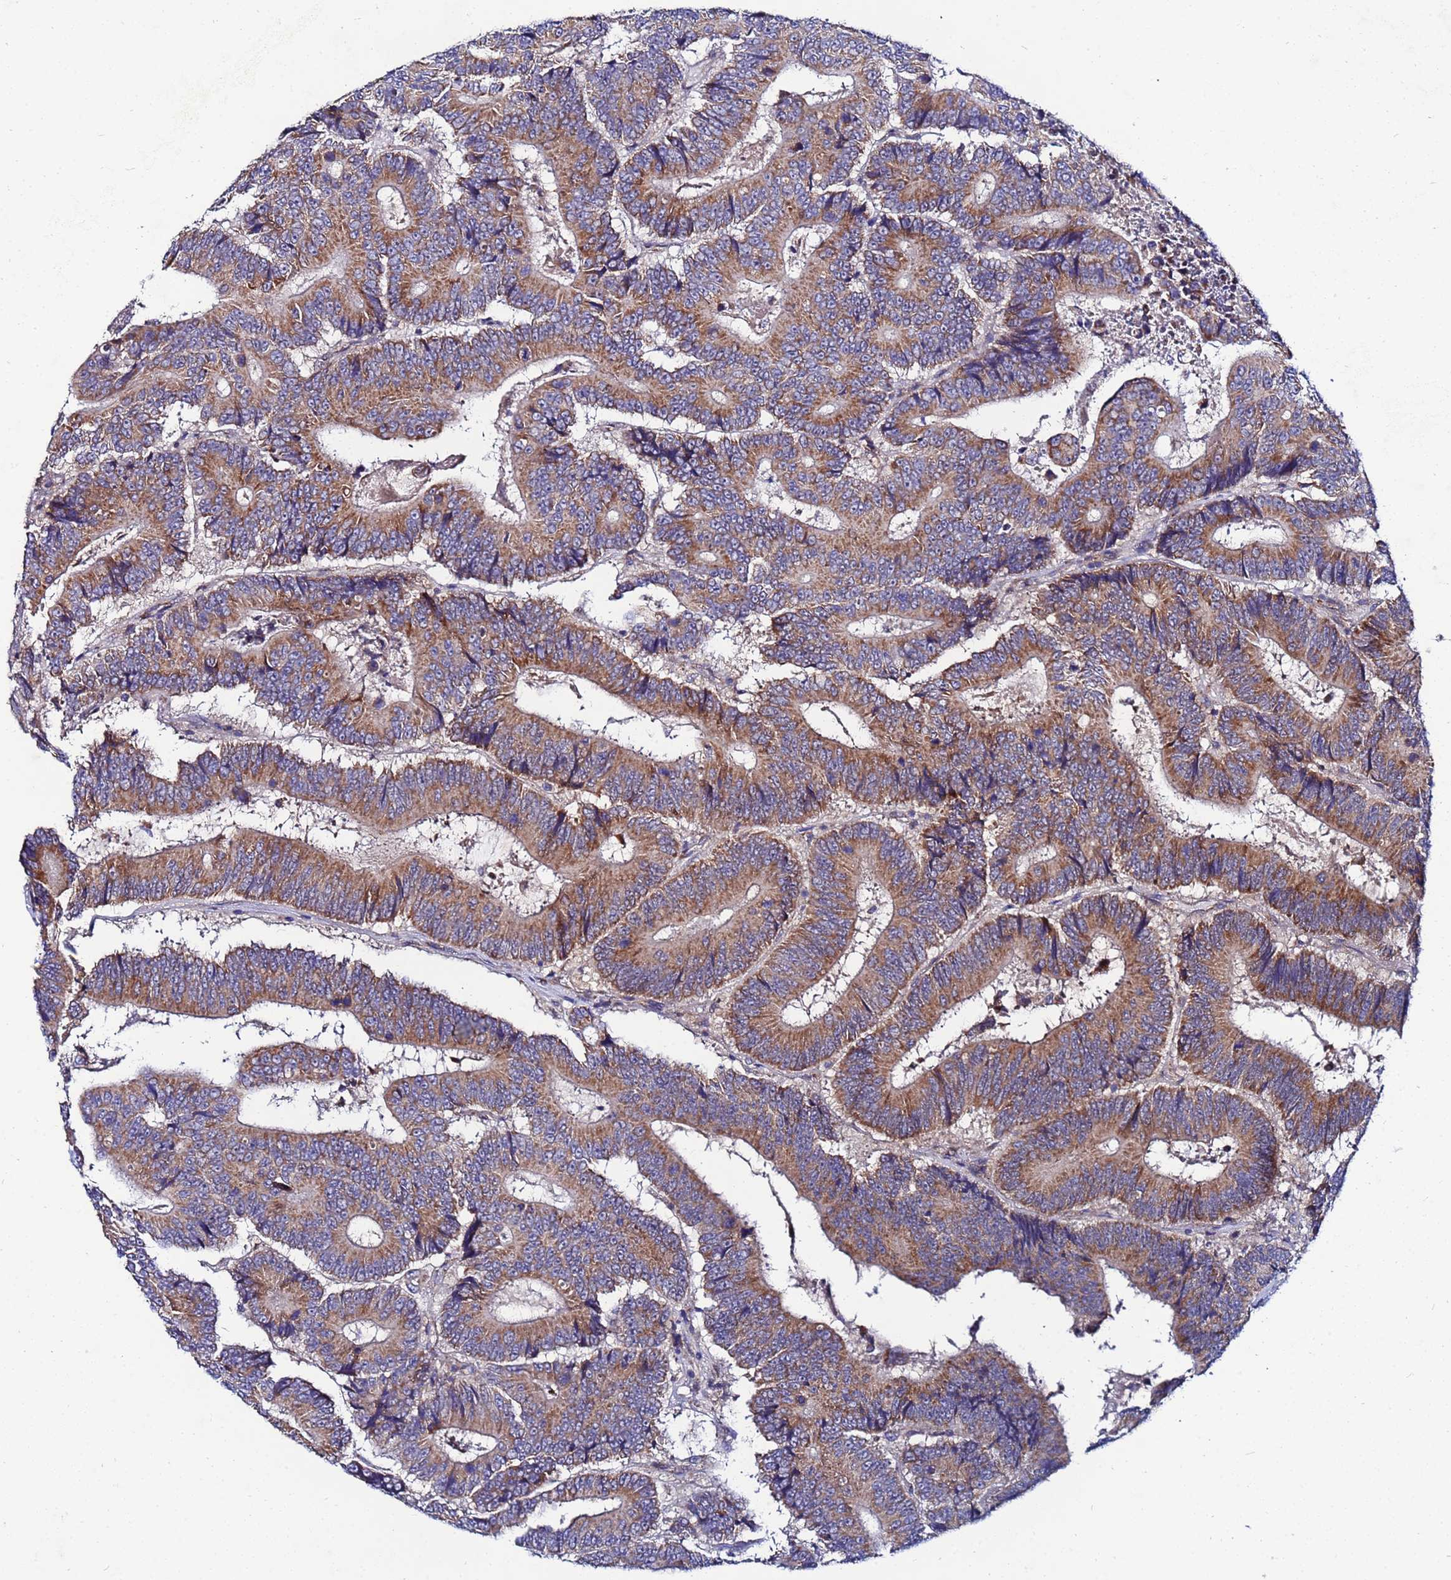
{"staining": {"intensity": "moderate", "quantity": ">75%", "location": "cytoplasmic/membranous"}, "tissue": "colorectal cancer", "cell_type": "Tumor cells", "image_type": "cancer", "snomed": [{"axis": "morphology", "description": "Adenocarcinoma, NOS"}, {"axis": "topography", "description": "Colon"}], "caption": "Colorectal cancer stained with a brown dye reveals moderate cytoplasmic/membranous positive positivity in approximately >75% of tumor cells.", "gene": "FAHD2A", "patient": {"sex": "male", "age": 83}}